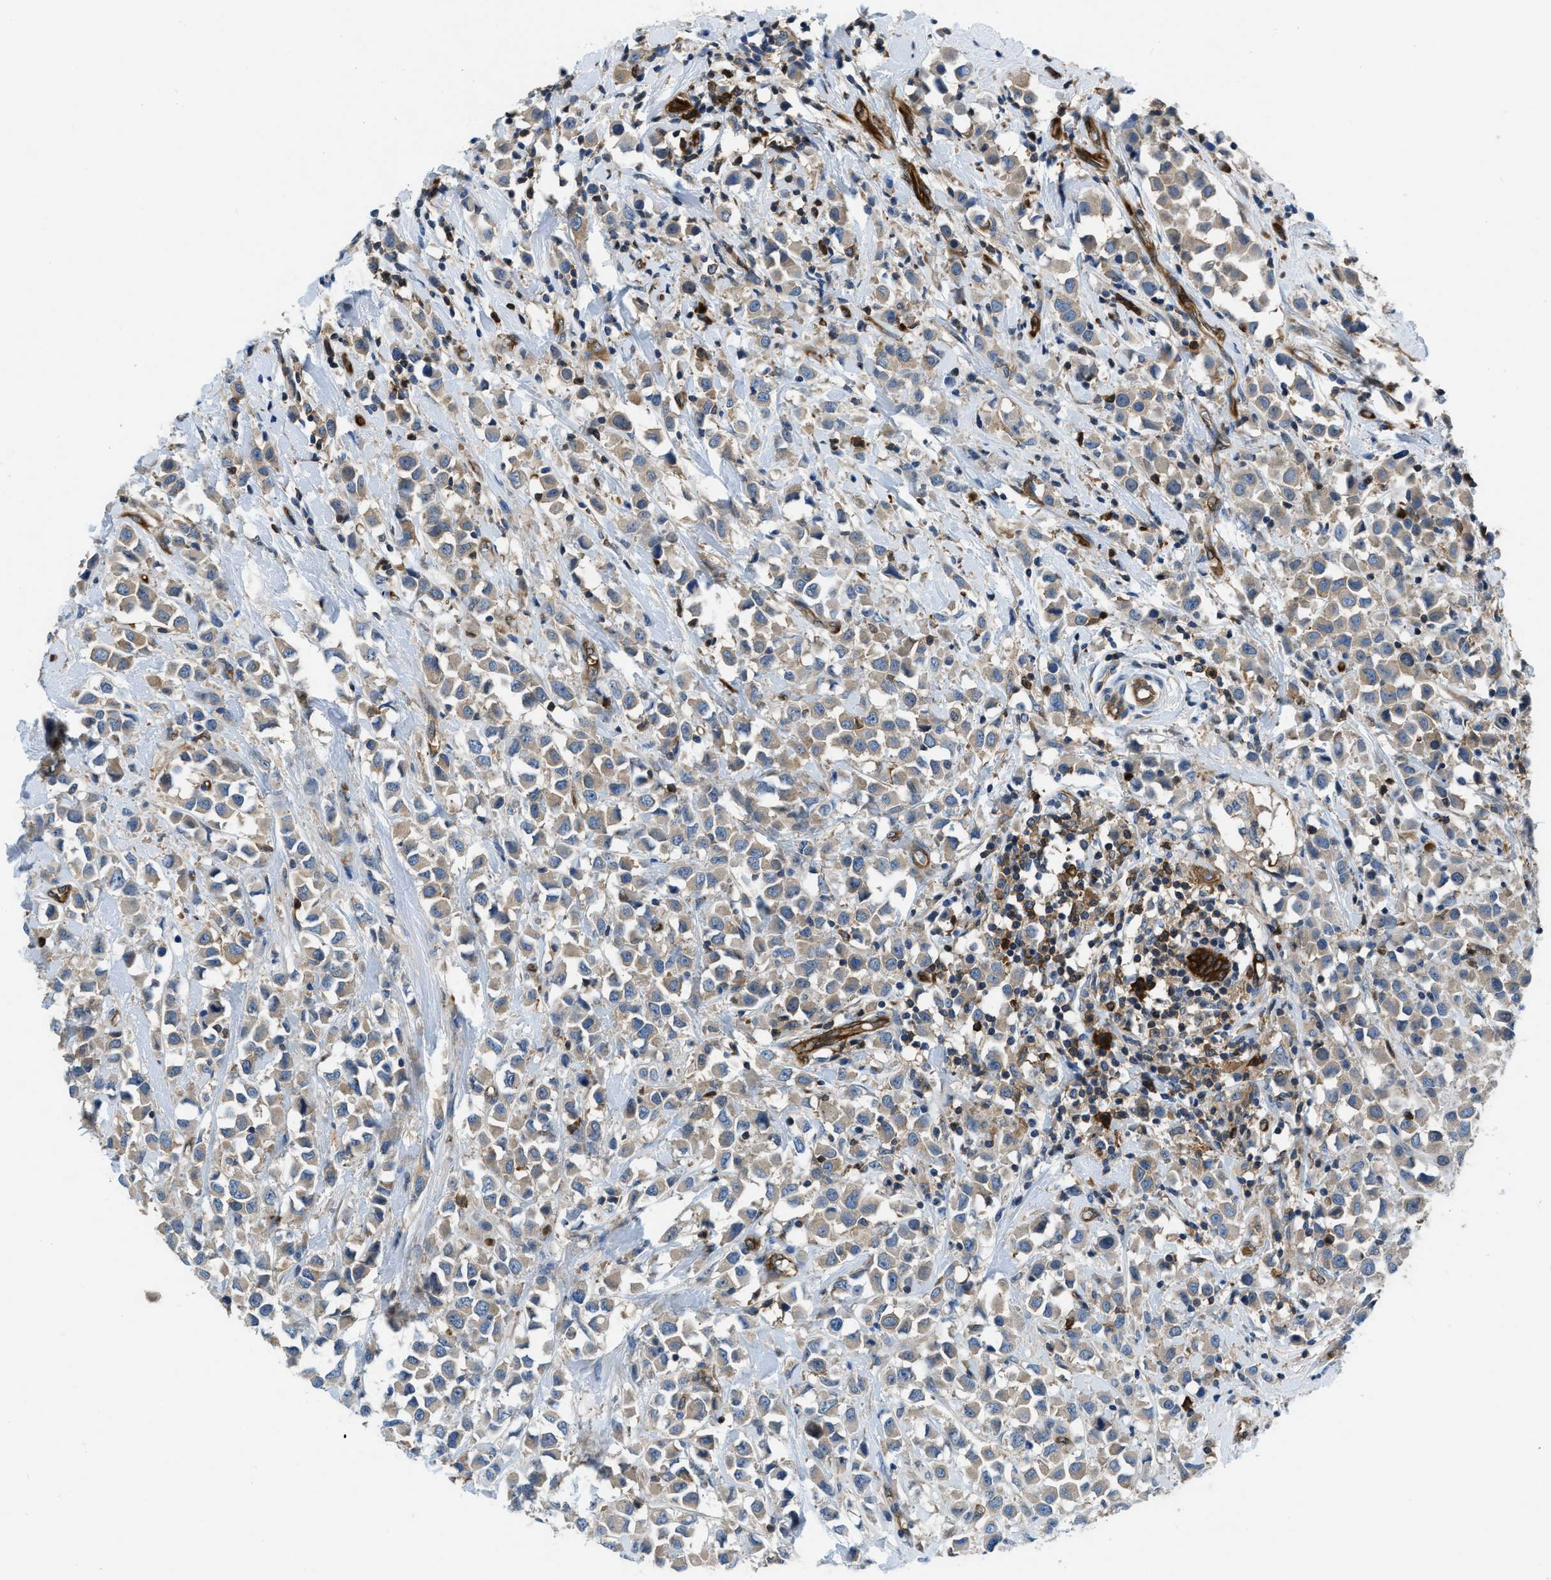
{"staining": {"intensity": "weak", "quantity": ">75%", "location": "cytoplasmic/membranous"}, "tissue": "breast cancer", "cell_type": "Tumor cells", "image_type": "cancer", "snomed": [{"axis": "morphology", "description": "Duct carcinoma"}, {"axis": "topography", "description": "Breast"}], "caption": "A low amount of weak cytoplasmic/membranous staining is seen in about >75% of tumor cells in breast cancer tissue.", "gene": "PFKP", "patient": {"sex": "female", "age": 61}}